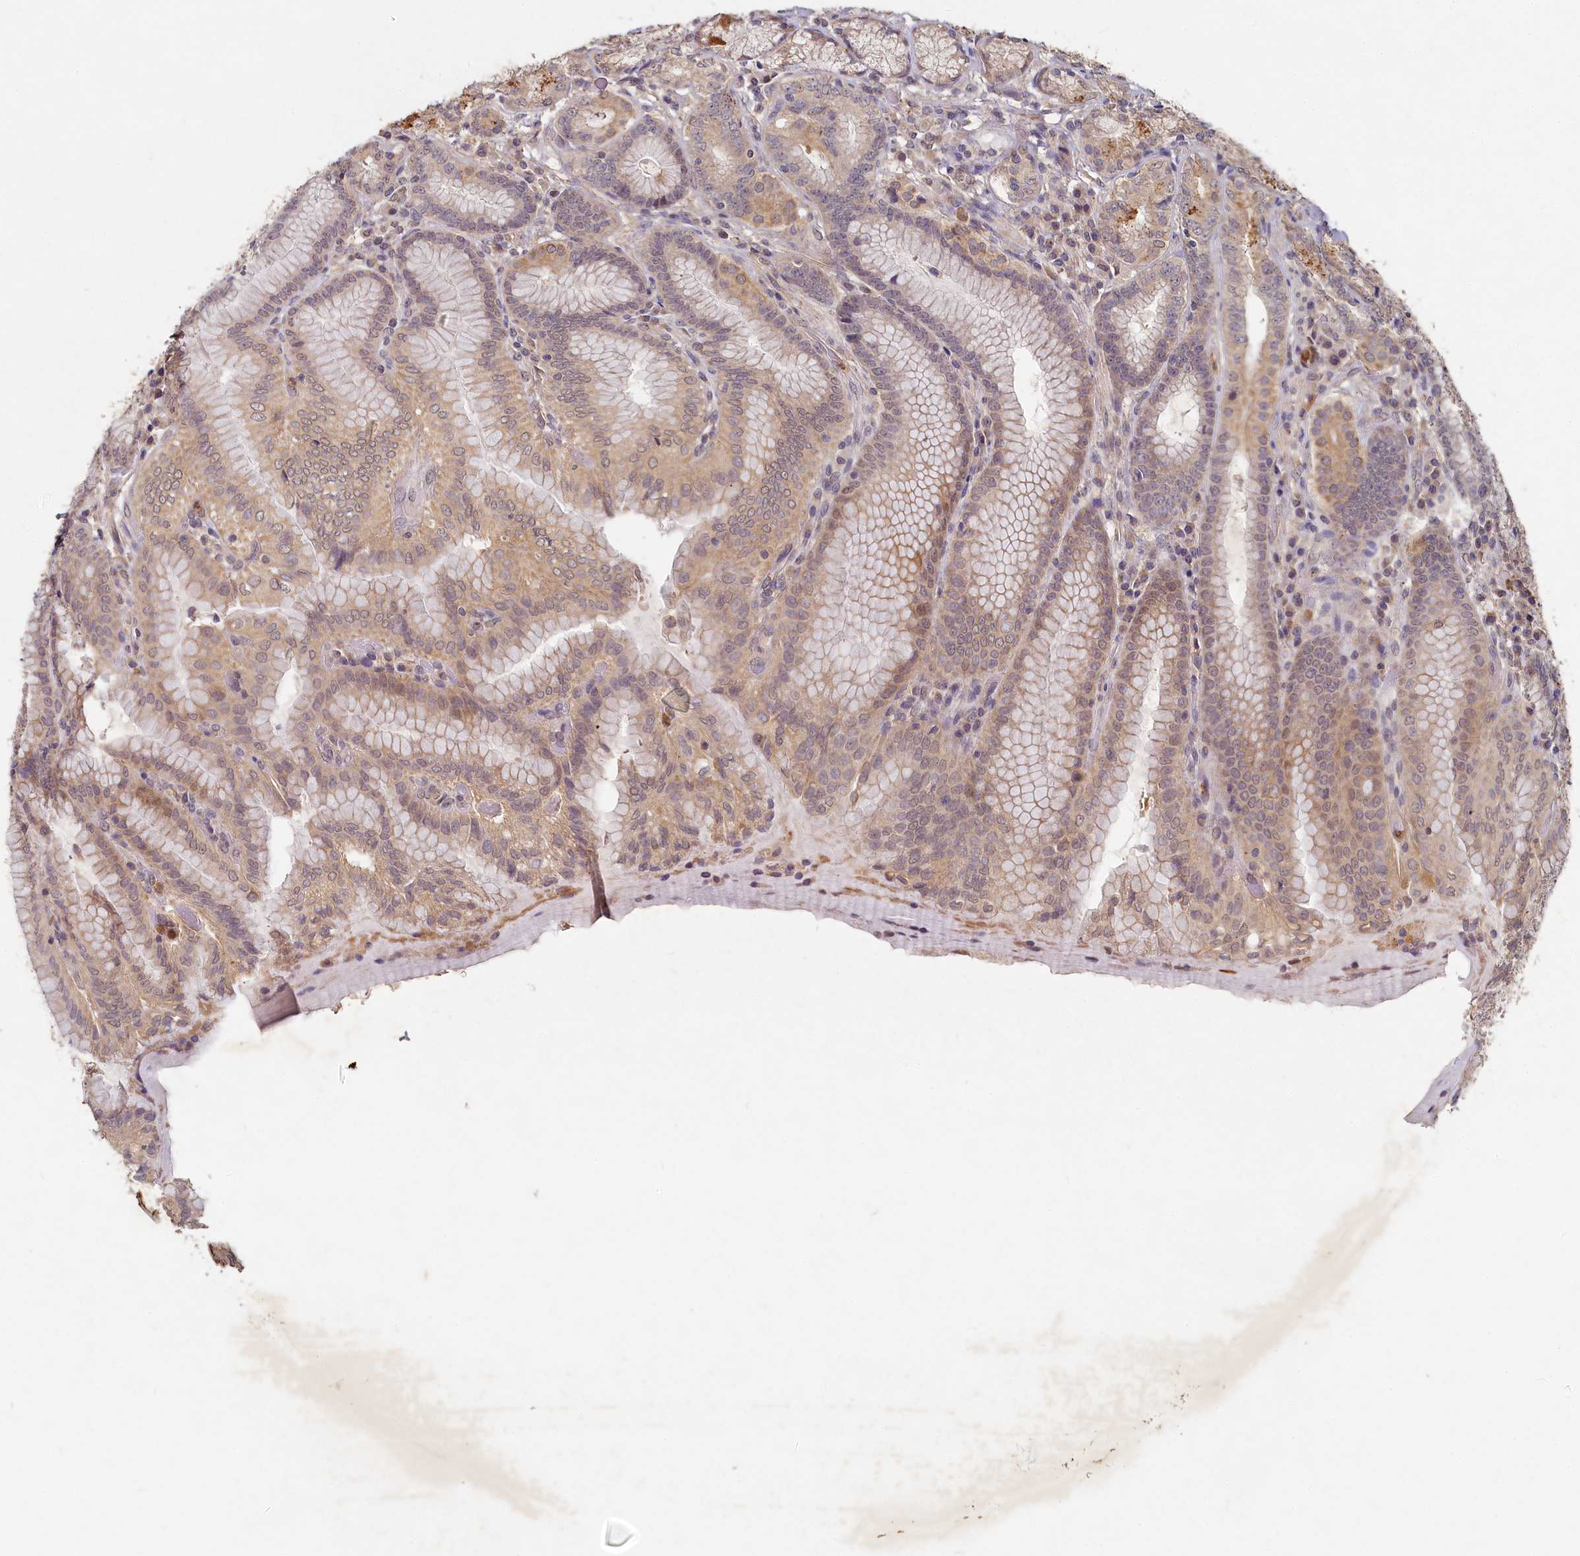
{"staining": {"intensity": "moderate", "quantity": ">75%", "location": "cytoplasmic/membranous"}, "tissue": "stomach", "cell_type": "Glandular cells", "image_type": "normal", "snomed": [{"axis": "morphology", "description": "Normal tissue, NOS"}, {"axis": "topography", "description": "Stomach, upper"}, {"axis": "topography", "description": "Stomach, lower"}], "caption": "Immunohistochemistry (IHC) histopathology image of benign stomach: stomach stained using IHC demonstrates medium levels of moderate protein expression localized specifically in the cytoplasmic/membranous of glandular cells, appearing as a cytoplasmic/membranous brown color.", "gene": "HERC3", "patient": {"sex": "female", "age": 76}}